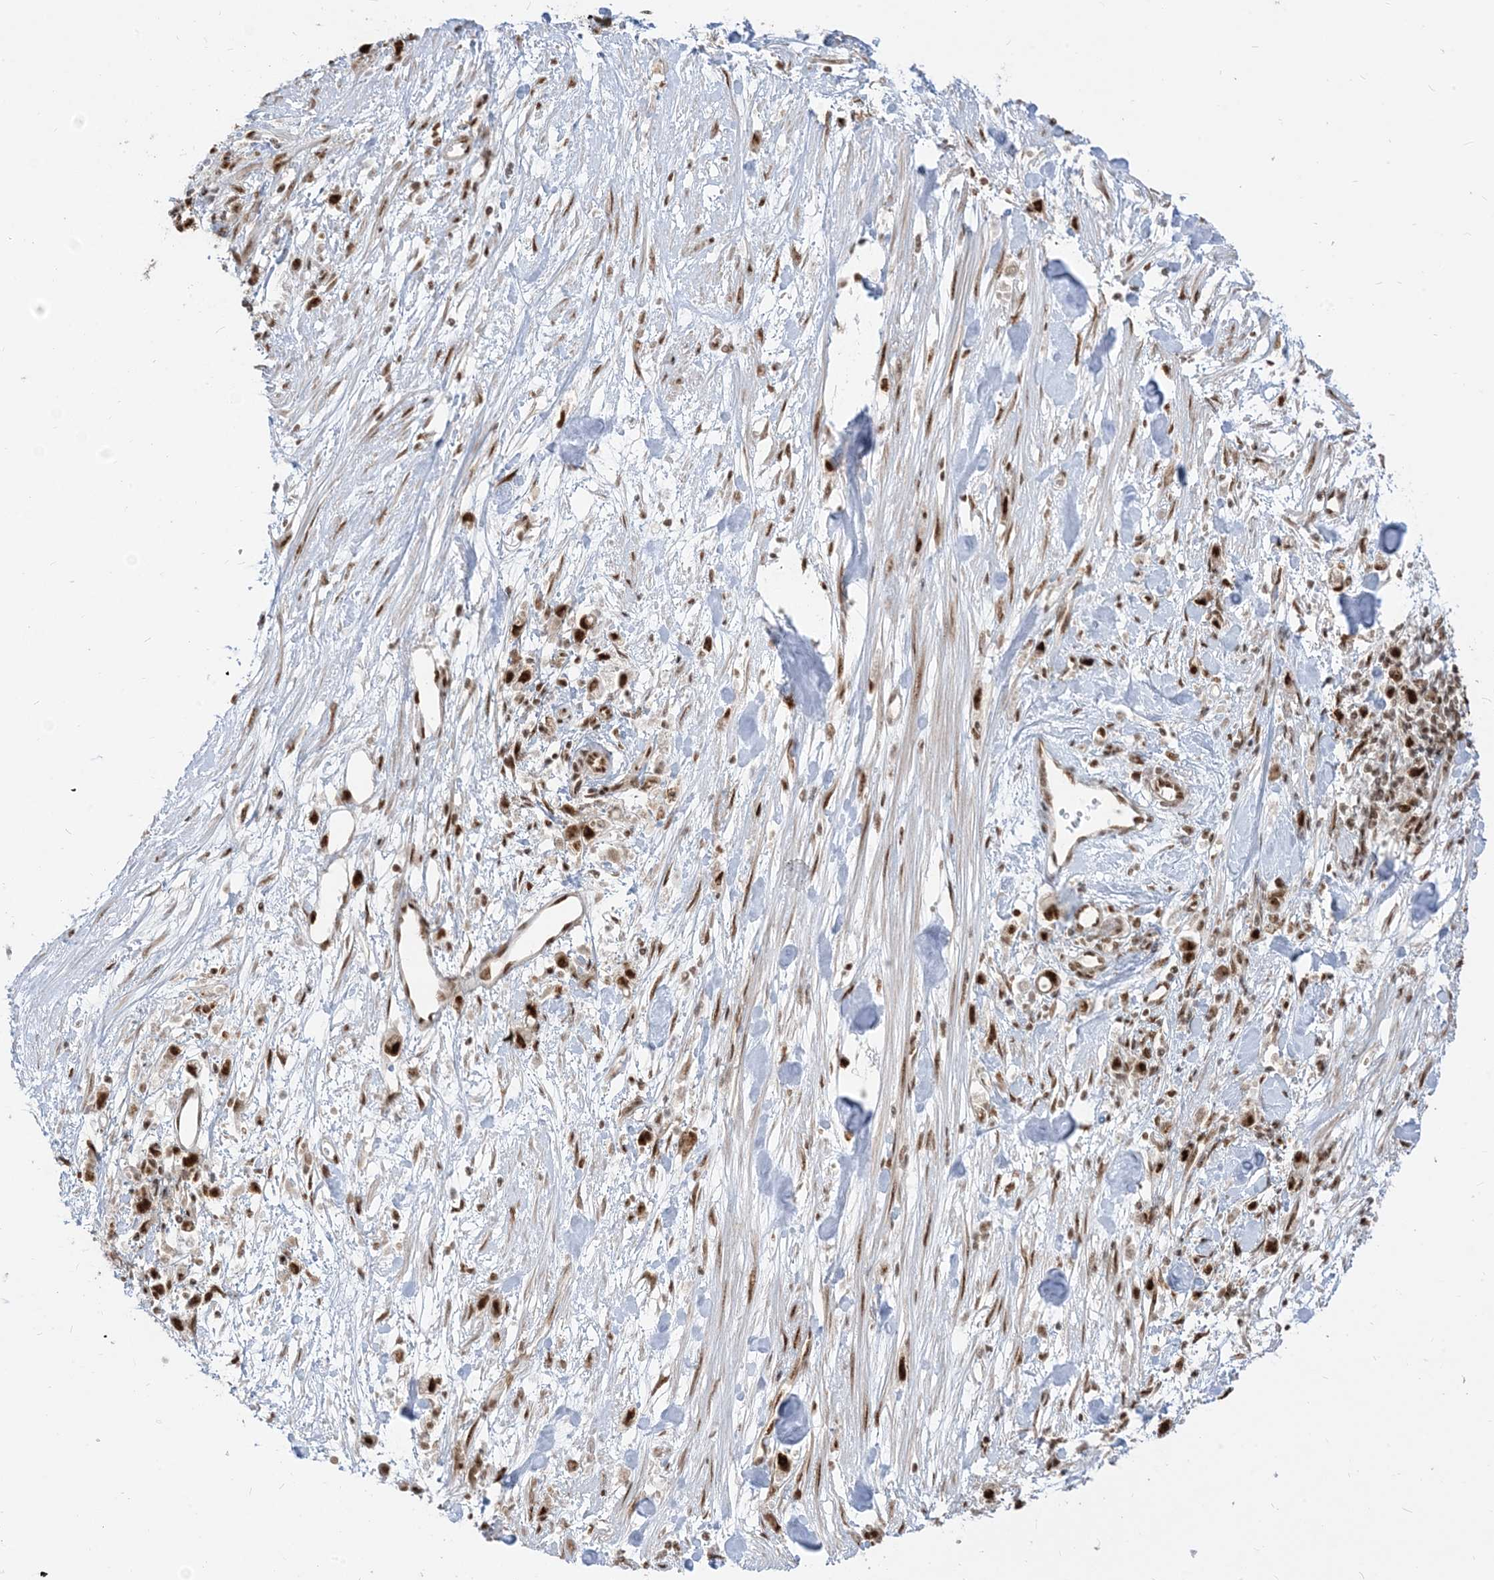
{"staining": {"intensity": "strong", "quantity": ">75%", "location": "nuclear"}, "tissue": "stomach cancer", "cell_type": "Tumor cells", "image_type": "cancer", "snomed": [{"axis": "morphology", "description": "Adenocarcinoma, NOS"}, {"axis": "topography", "description": "Stomach"}], "caption": "This photomicrograph displays IHC staining of human adenocarcinoma (stomach), with high strong nuclear positivity in approximately >75% of tumor cells.", "gene": "ARGLU1", "patient": {"sex": "female", "age": 59}}